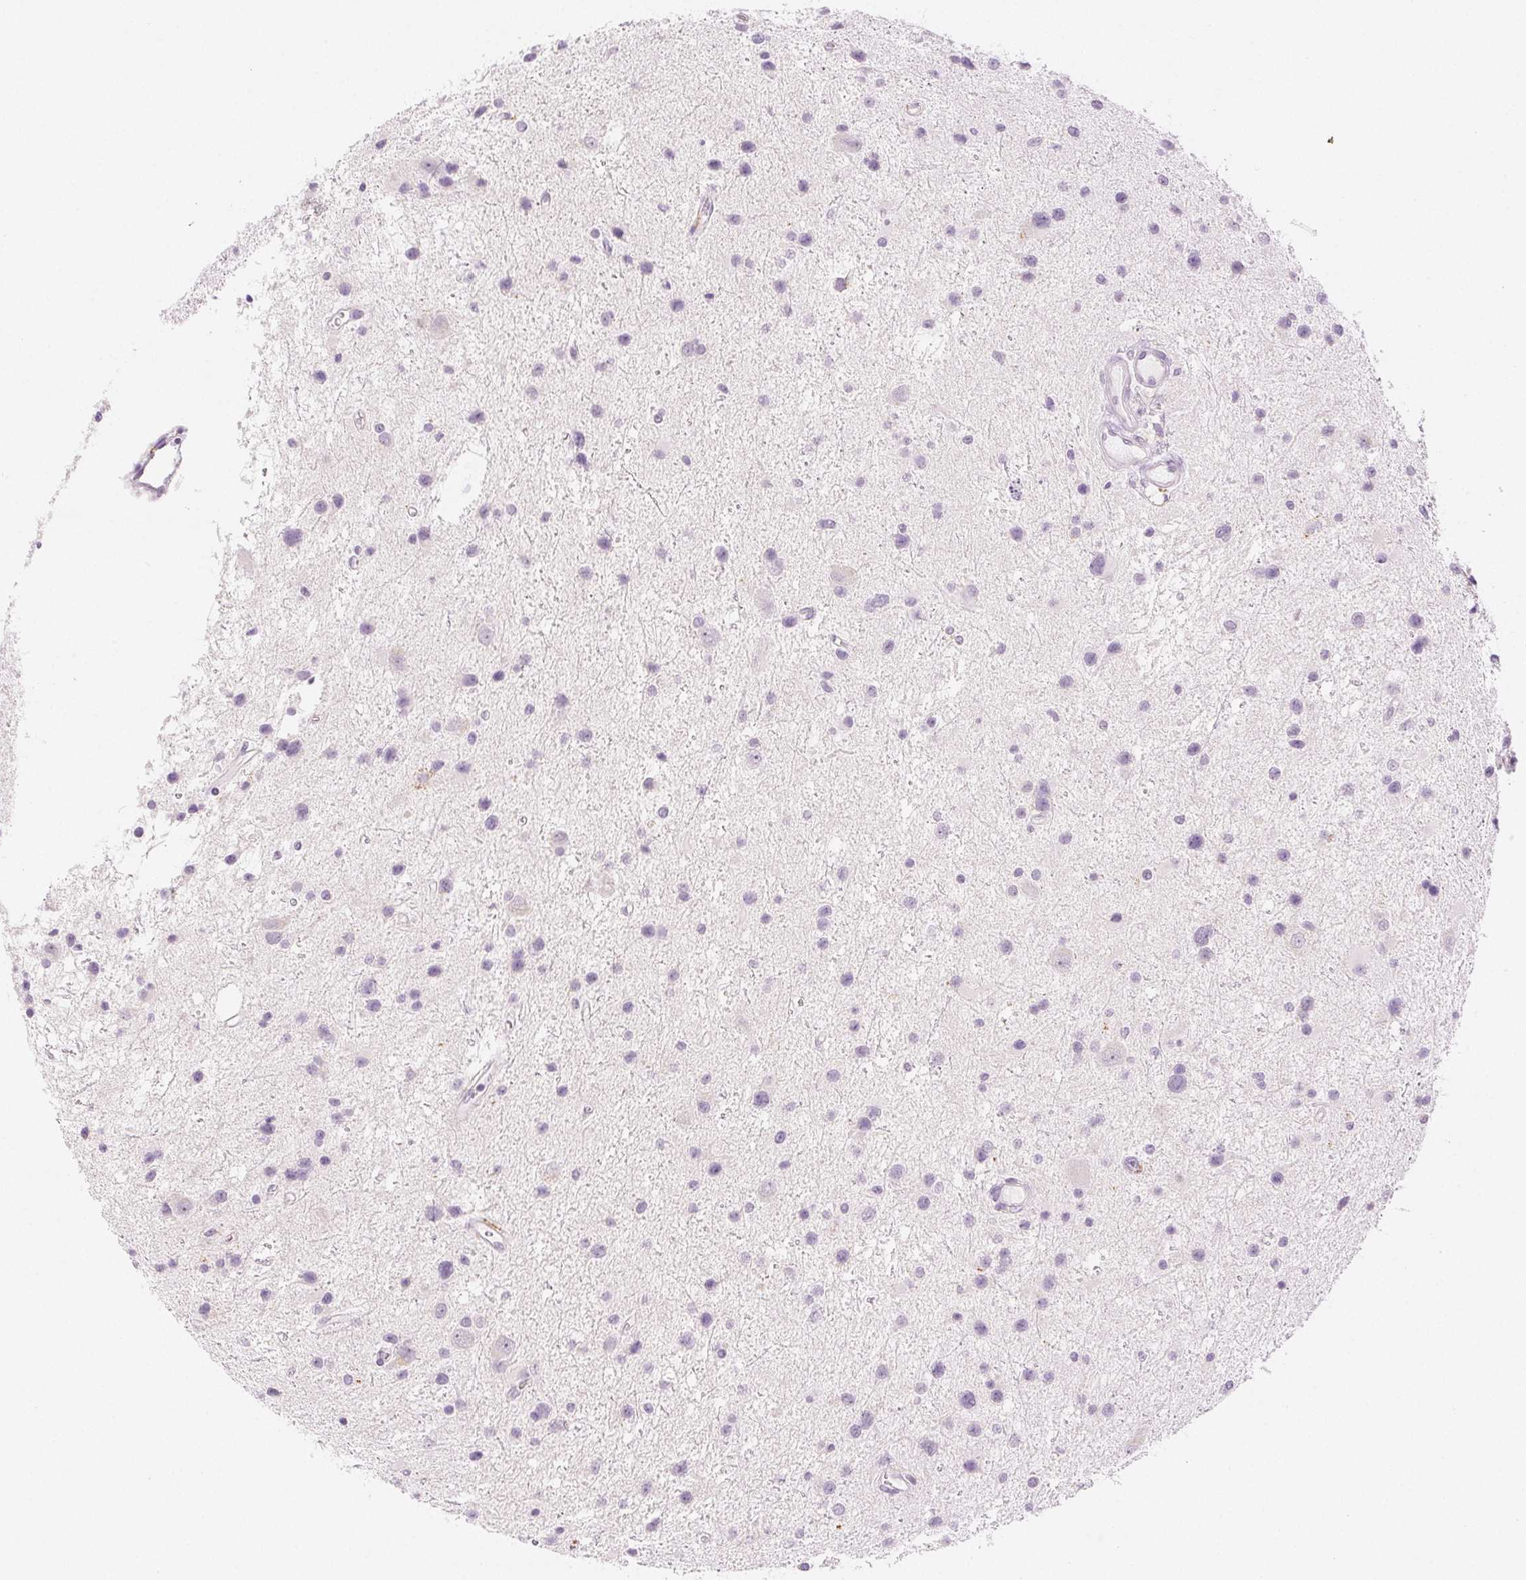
{"staining": {"intensity": "negative", "quantity": "none", "location": "none"}, "tissue": "glioma", "cell_type": "Tumor cells", "image_type": "cancer", "snomed": [{"axis": "morphology", "description": "Glioma, malignant, Low grade"}, {"axis": "topography", "description": "Brain"}], "caption": "This image is of malignant glioma (low-grade) stained with immunohistochemistry to label a protein in brown with the nuclei are counter-stained blue. There is no staining in tumor cells.", "gene": "SLC5A2", "patient": {"sex": "female", "age": 32}}